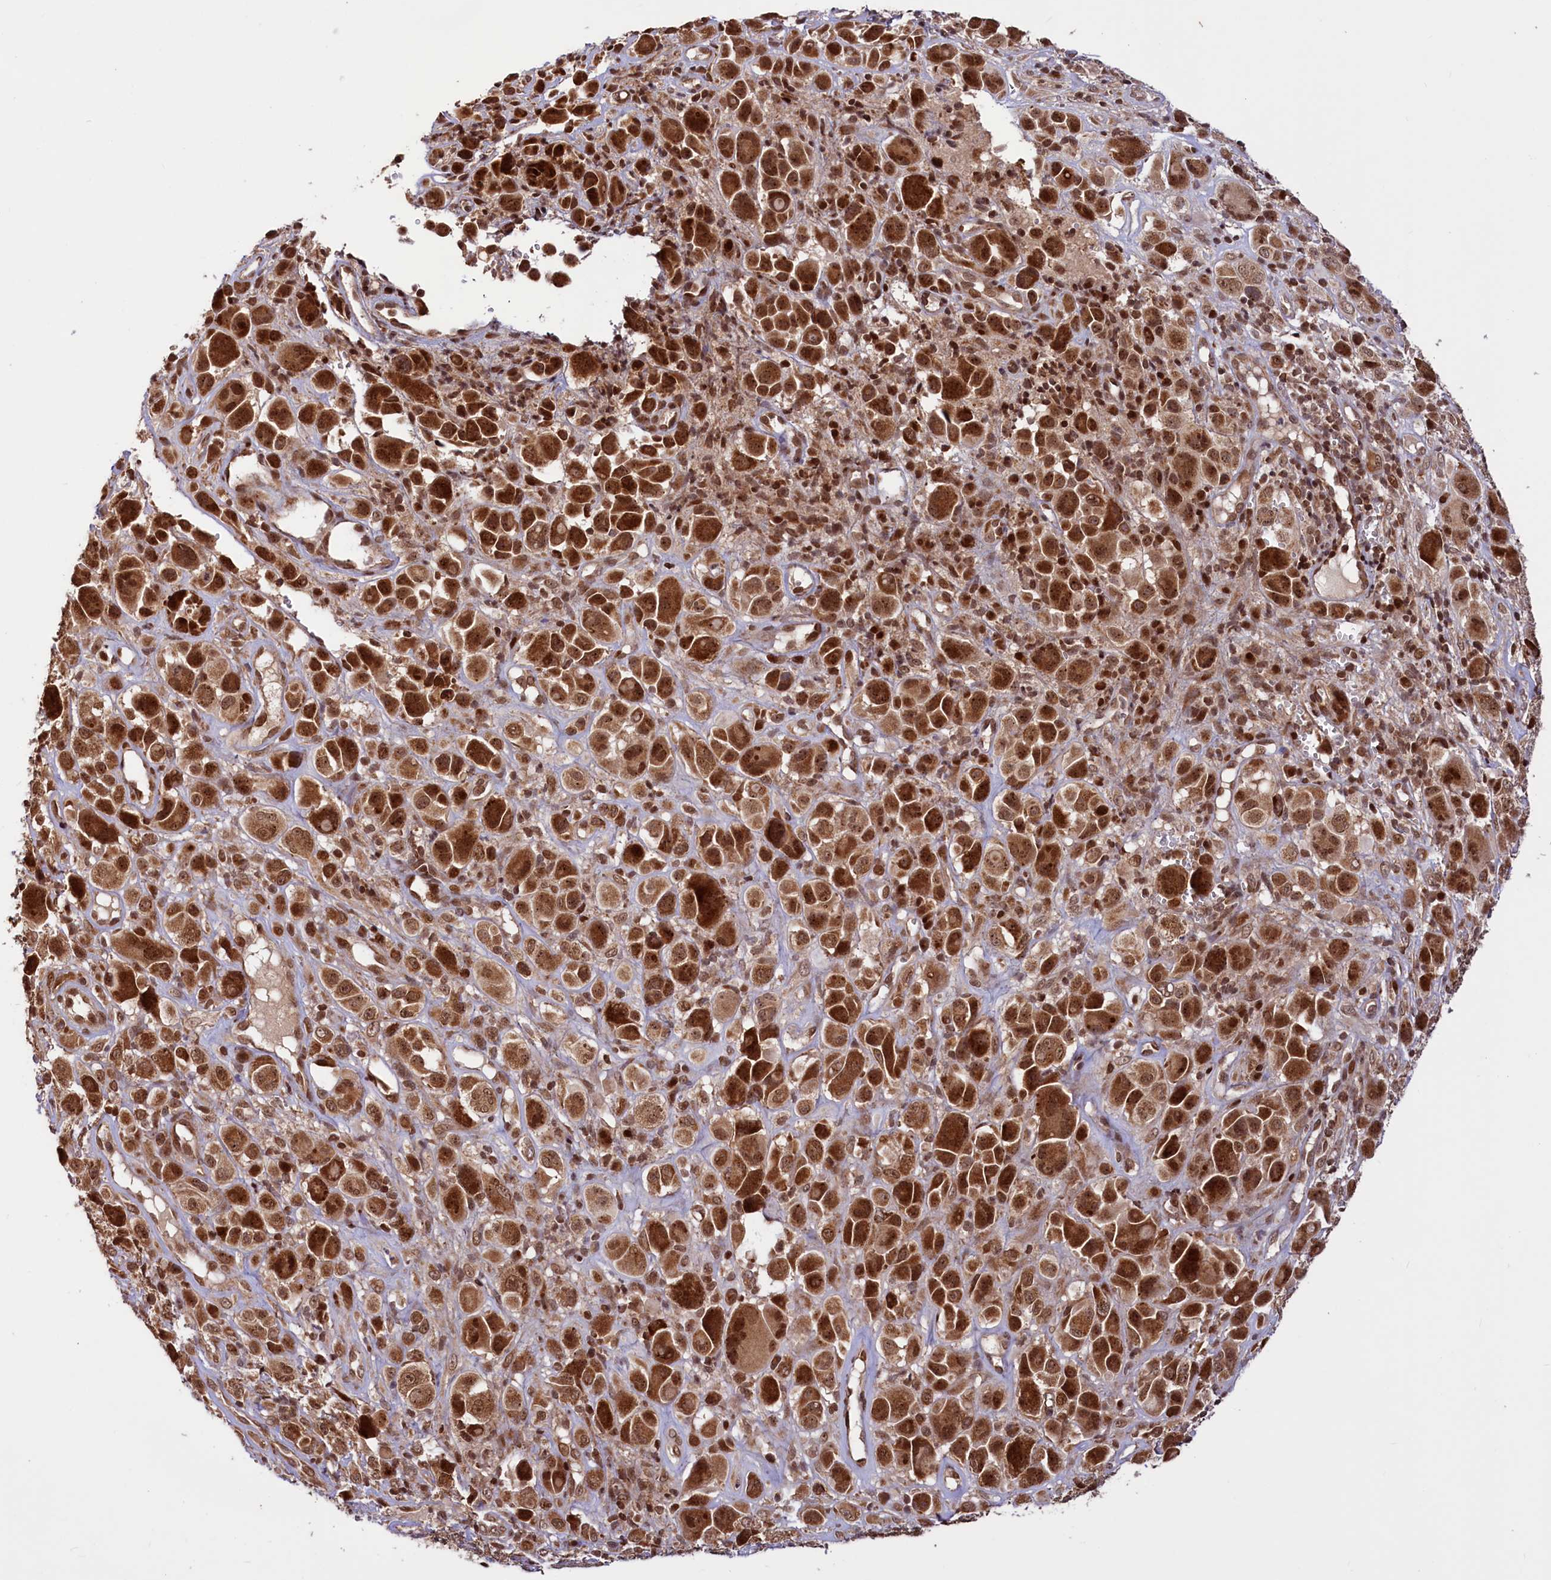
{"staining": {"intensity": "strong", "quantity": ">75%", "location": "cytoplasmic/membranous,nuclear"}, "tissue": "melanoma", "cell_type": "Tumor cells", "image_type": "cancer", "snomed": [{"axis": "morphology", "description": "Malignant melanoma, NOS"}, {"axis": "topography", "description": "Skin of trunk"}], "caption": "Melanoma was stained to show a protein in brown. There is high levels of strong cytoplasmic/membranous and nuclear staining in about >75% of tumor cells.", "gene": "PHC3", "patient": {"sex": "male", "age": 71}}